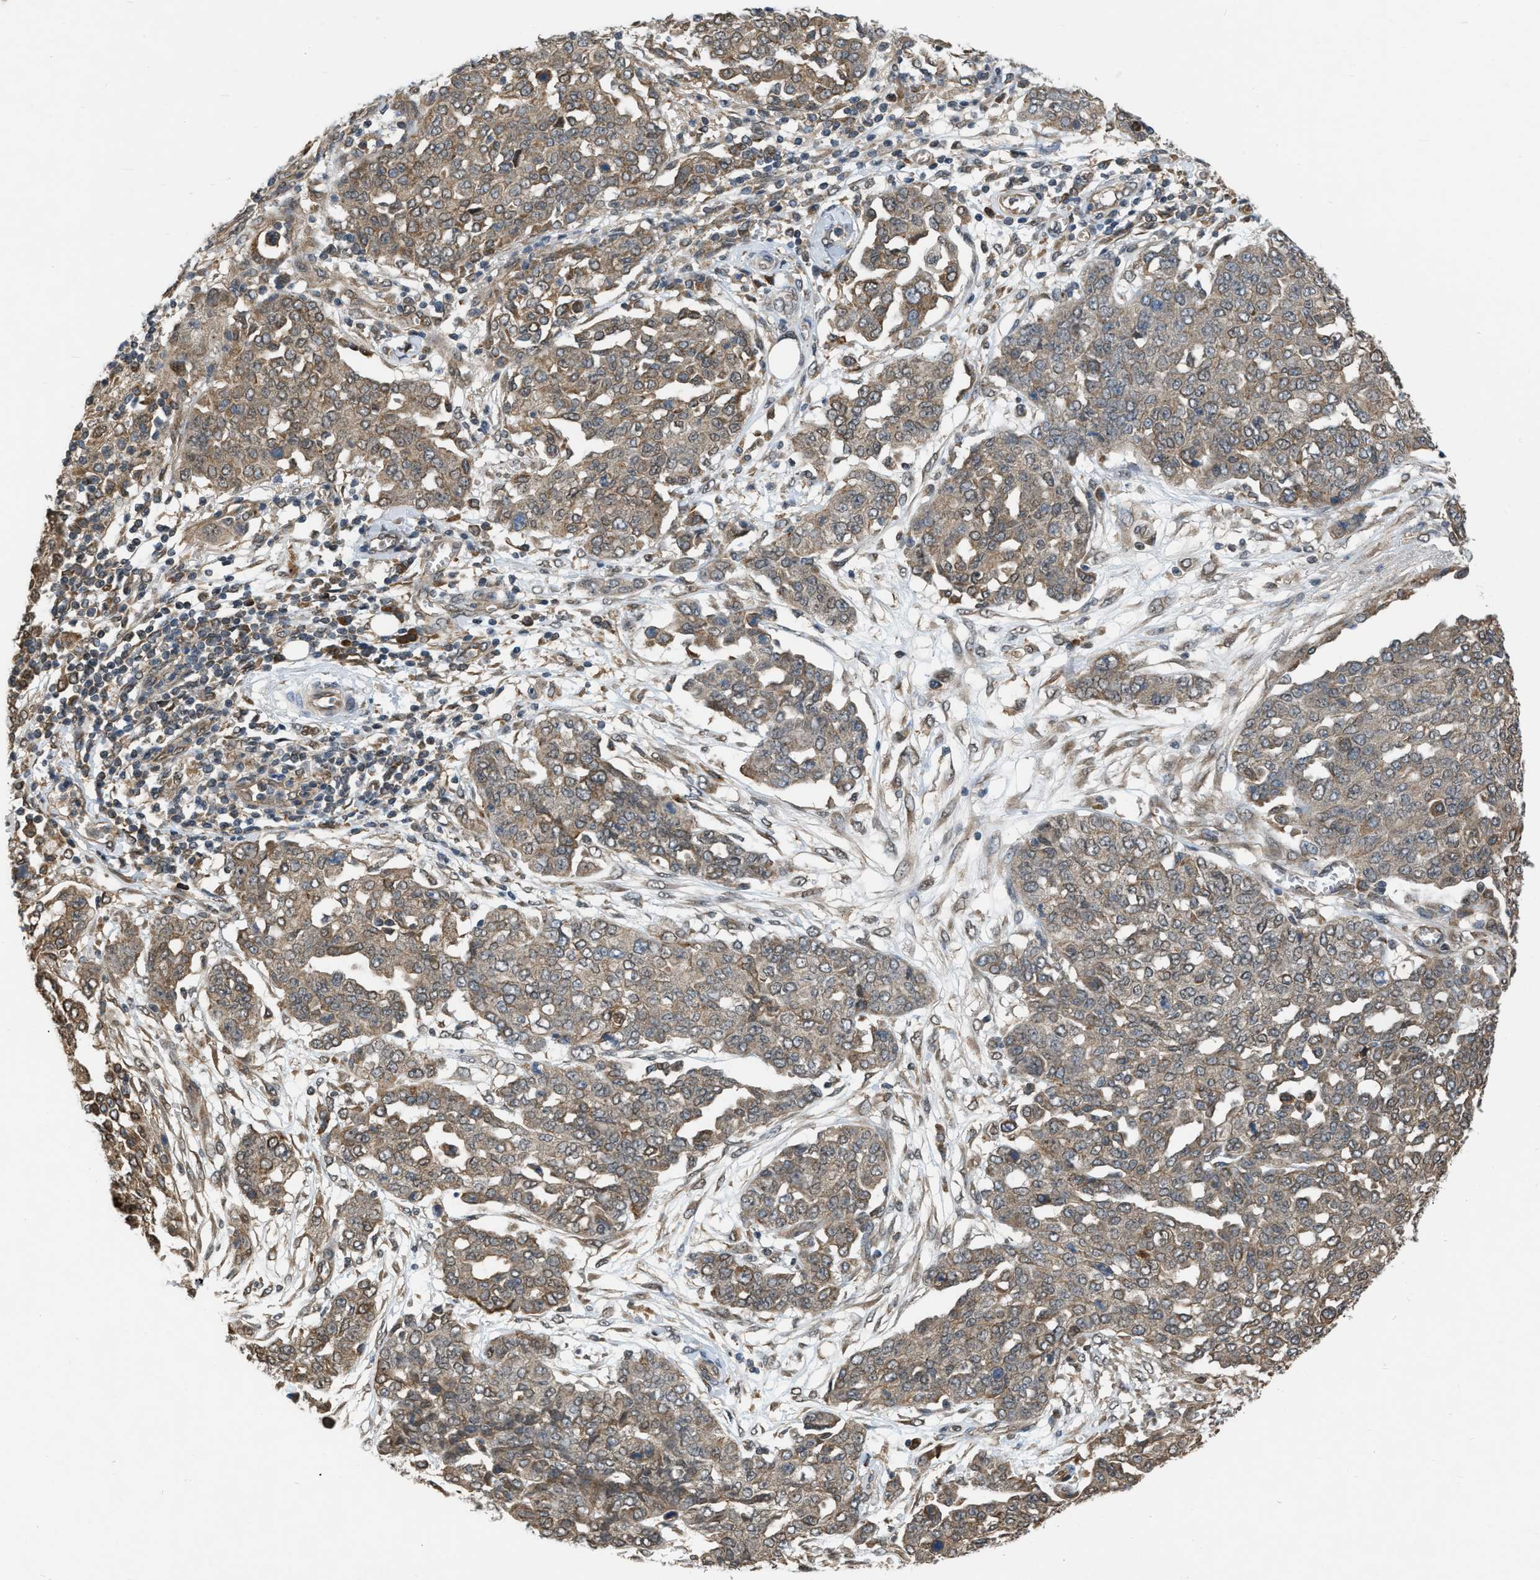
{"staining": {"intensity": "weak", "quantity": ">75%", "location": "cytoplasmic/membranous"}, "tissue": "ovarian cancer", "cell_type": "Tumor cells", "image_type": "cancer", "snomed": [{"axis": "morphology", "description": "Cystadenocarcinoma, serous, NOS"}, {"axis": "topography", "description": "Soft tissue"}, {"axis": "topography", "description": "Ovary"}], "caption": "High-power microscopy captured an IHC histopathology image of serous cystadenocarcinoma (ovarian), revealing weak cytoplasmic/membranous expression in approximately >75% of tumor cells. The protein is shown in brown color, while the nuclei are stained blue.", "gene": "BCL7C", "patient": {"sex": "female", "age": 57}}